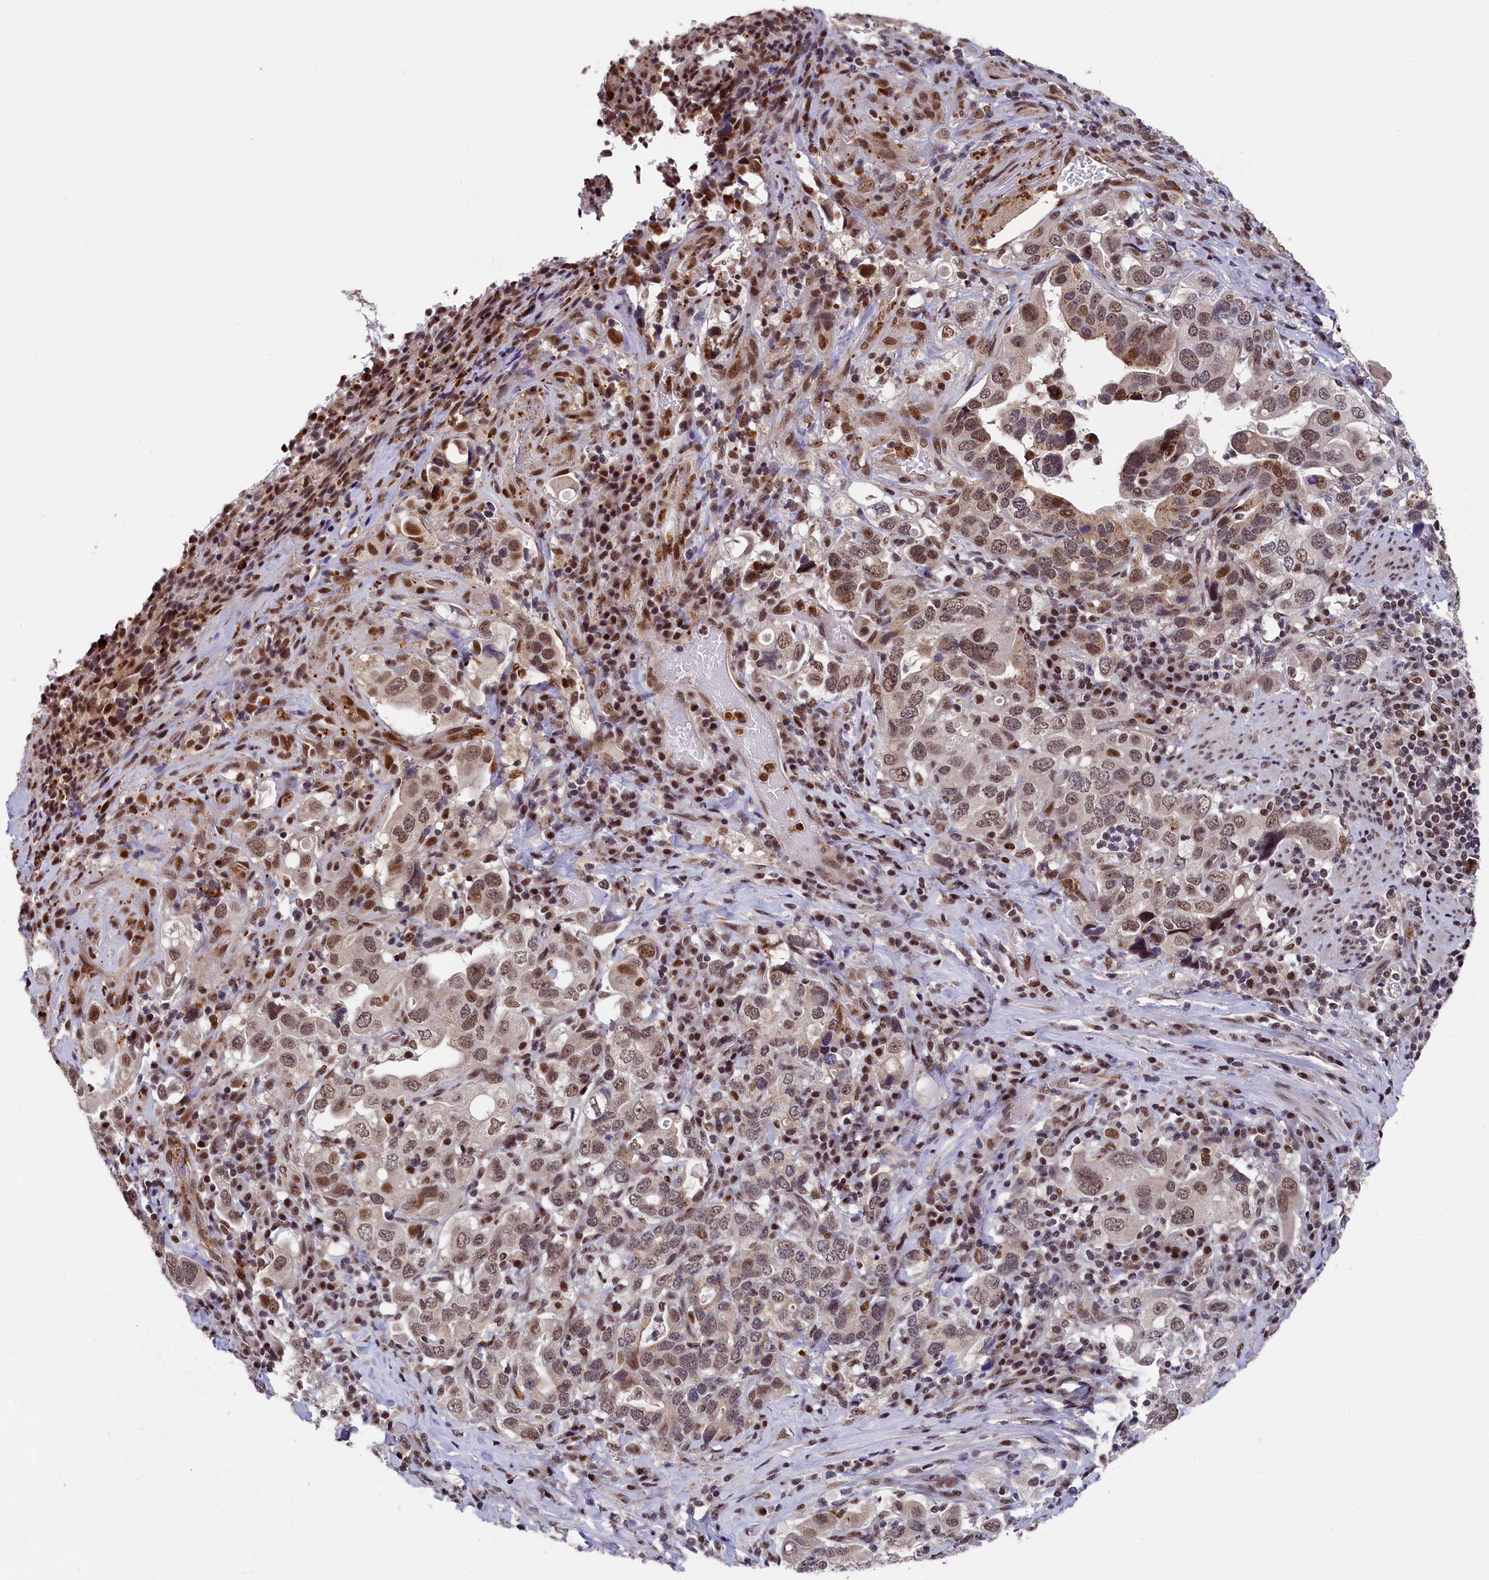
{"staining": {"intensity": "moderate", "quantity": ">75%", "location": "nuclear"}, "tissue": "stomach cancer", "cell_type": "Tumor cells", "image_type": "cancer", "snomed": [{"axis": "morphology", "description": "Adenocarcinoma, NOS"}, {"axis": "topography", "description": "Stomach, upper"}], "caption": "IHC histopathology image of human stomach cancer (adenocarcinoma) stained for a protein (brown), which demonstrates medium levels of moderate nuclear expression in approximately >75% of tumor cells.", "gene": "ADIG", "patient": {"sex": "male", "age": 62}}